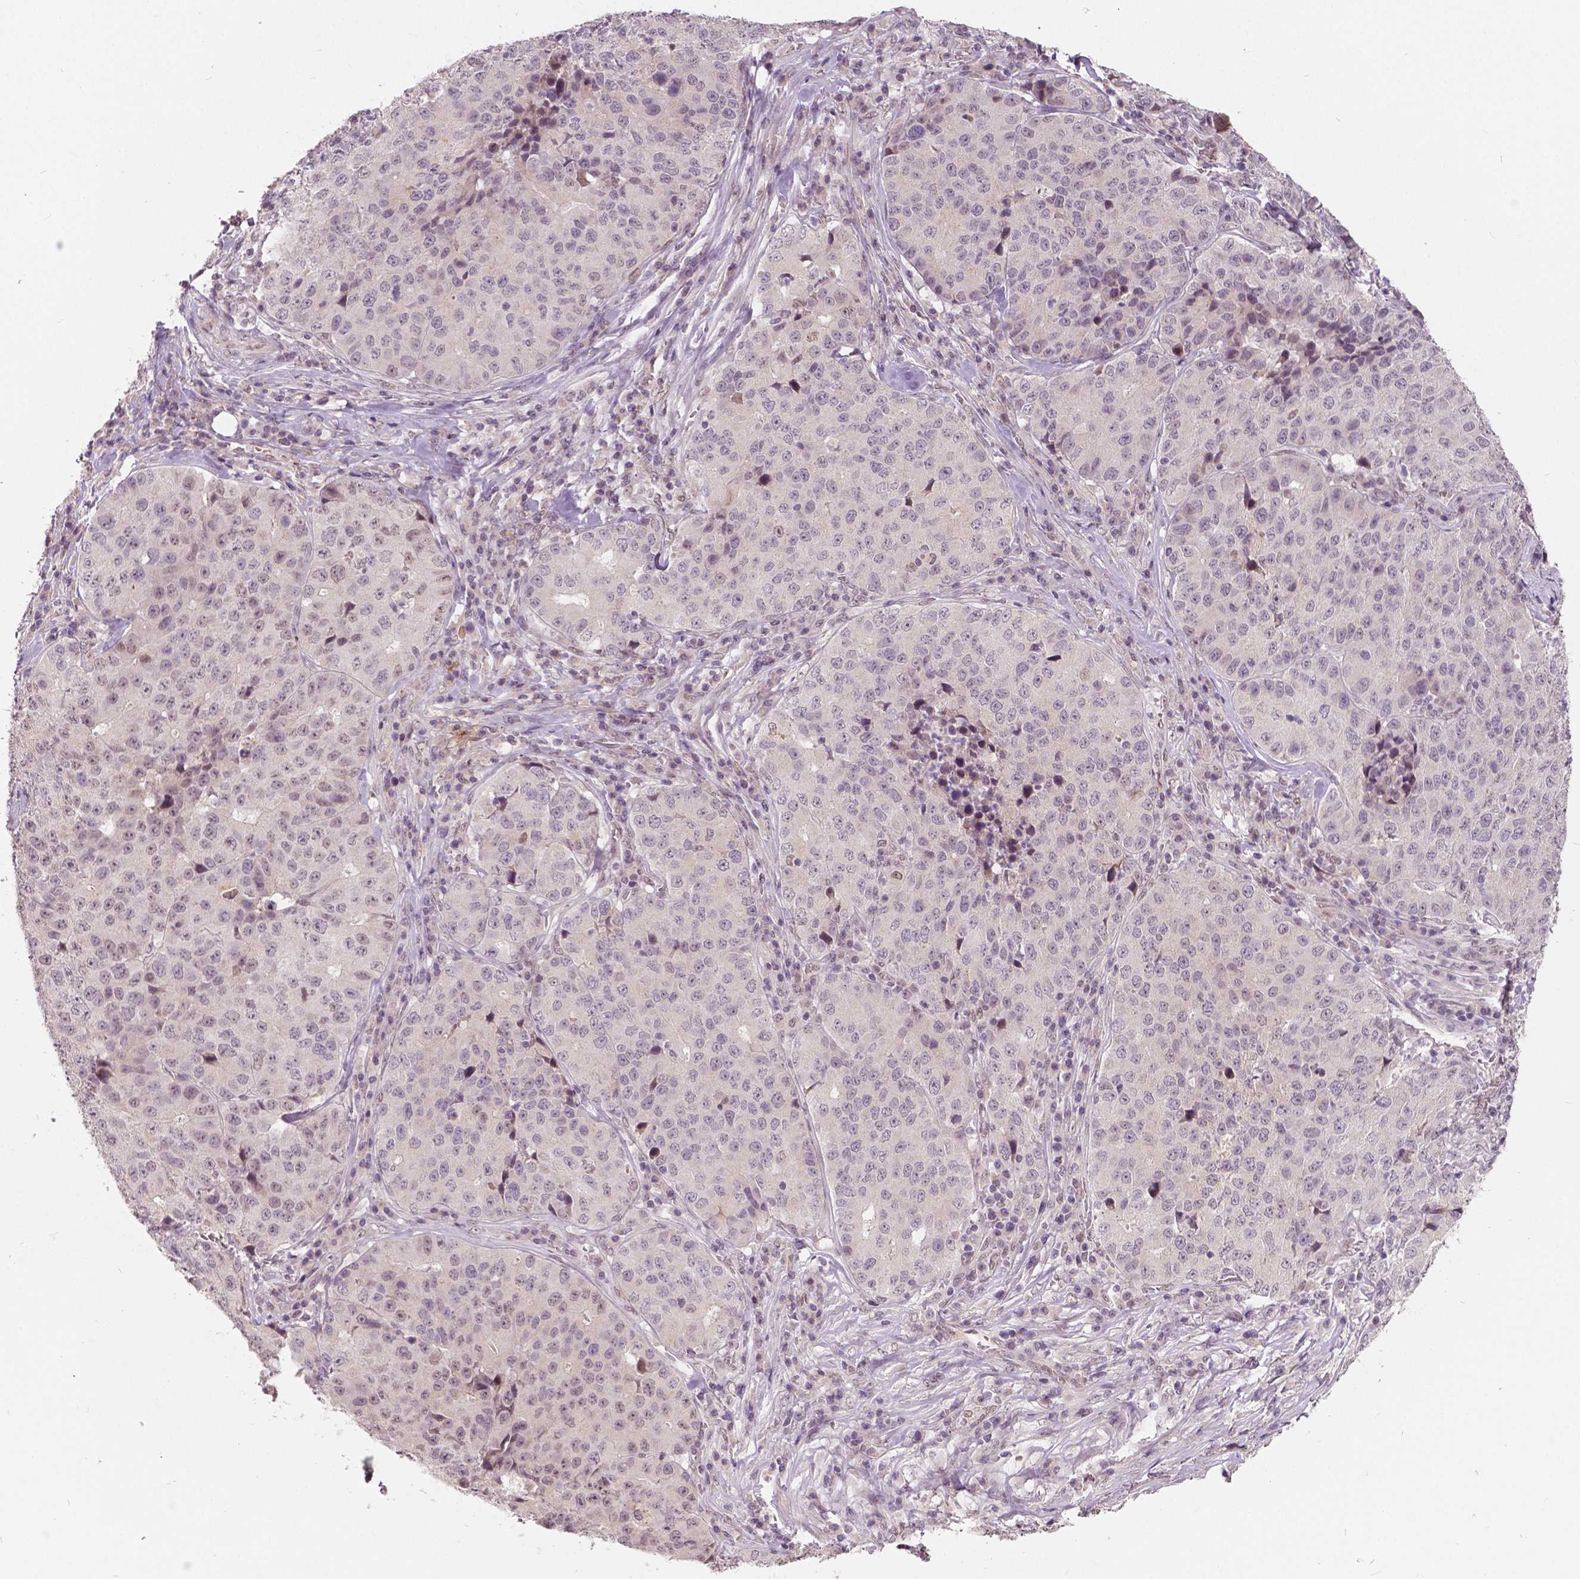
{"staining": {"intensity": "negative", "quantity": "none", "location": "none"}, "tissue": "stomach cancer", "cell_type": "Tumor cells", "image_type": "cancer", "snomed": [{"axis": "morphology", "description": "Adenocarcinoma, NOS"}, {"axis": "topography", "description": "Stomach"}], "caption": "IHC of human stomach cancer shows no staining in tumor cells.", "gene": "HMBOX1", "patient": {"sex": "male", "age": 71}}